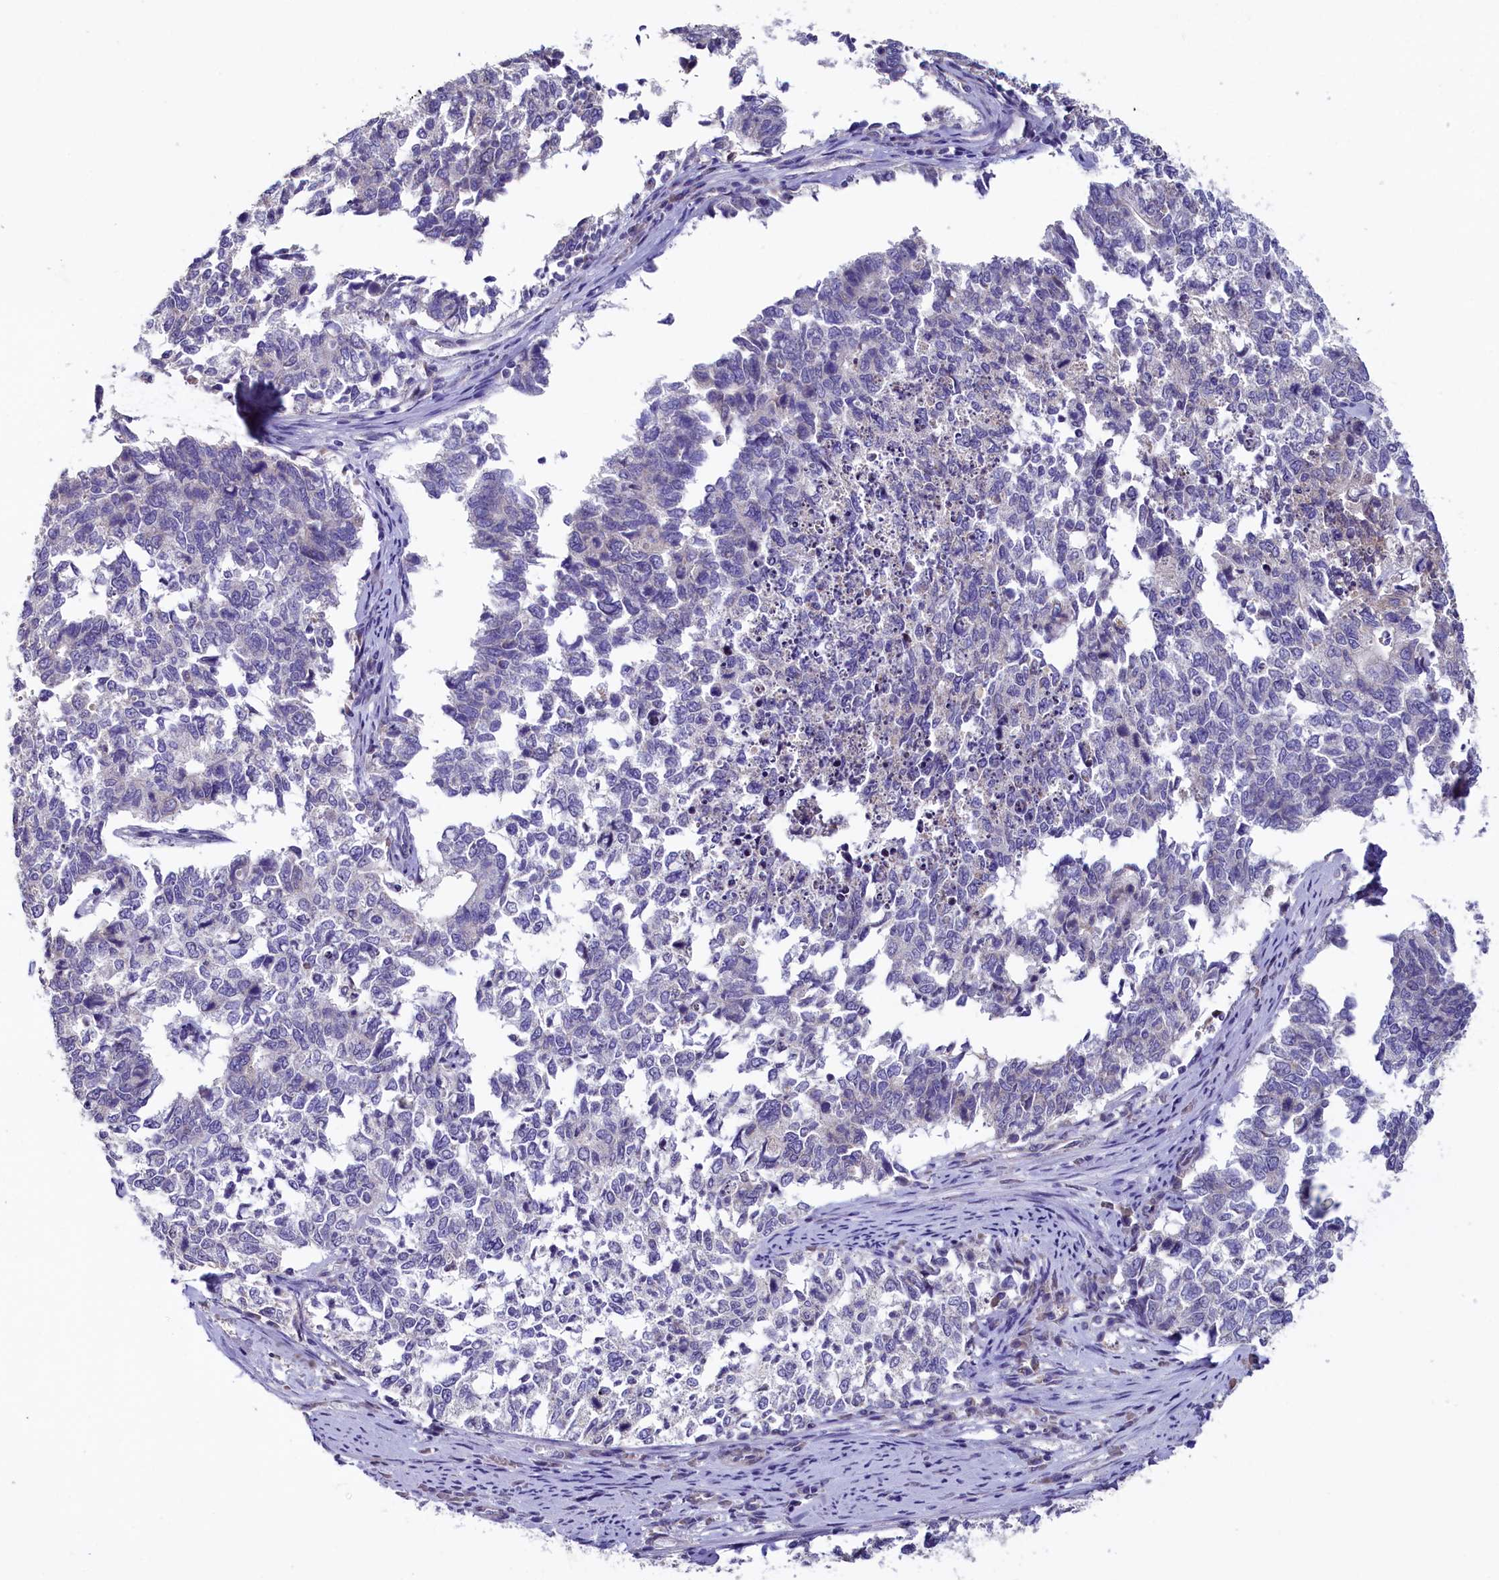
{"staining": {"intensity": "negative", "quantity": "none", "location": "none"}, "tissue": "cervical cancer", "cell_type": "Tumor cells", "image_type": "cancer", "snomed": [{"axis": "morphology", "description": "Squamous cell carcinoma, NOS"}, {"axis": "topography", "description": "Cervix"}], "caption": "High power microscopy histopathology image of an immunohistochemistry photomicrograph of squamous cell carcinoma (cervical), revealing no significant positivity in tumor cells. (DAB (3,3'-diaminobenzidine) immunohistochemistry, high magnification).", "gene": "SLC39A6", "patient": {"sex": "female", "age": 63}}